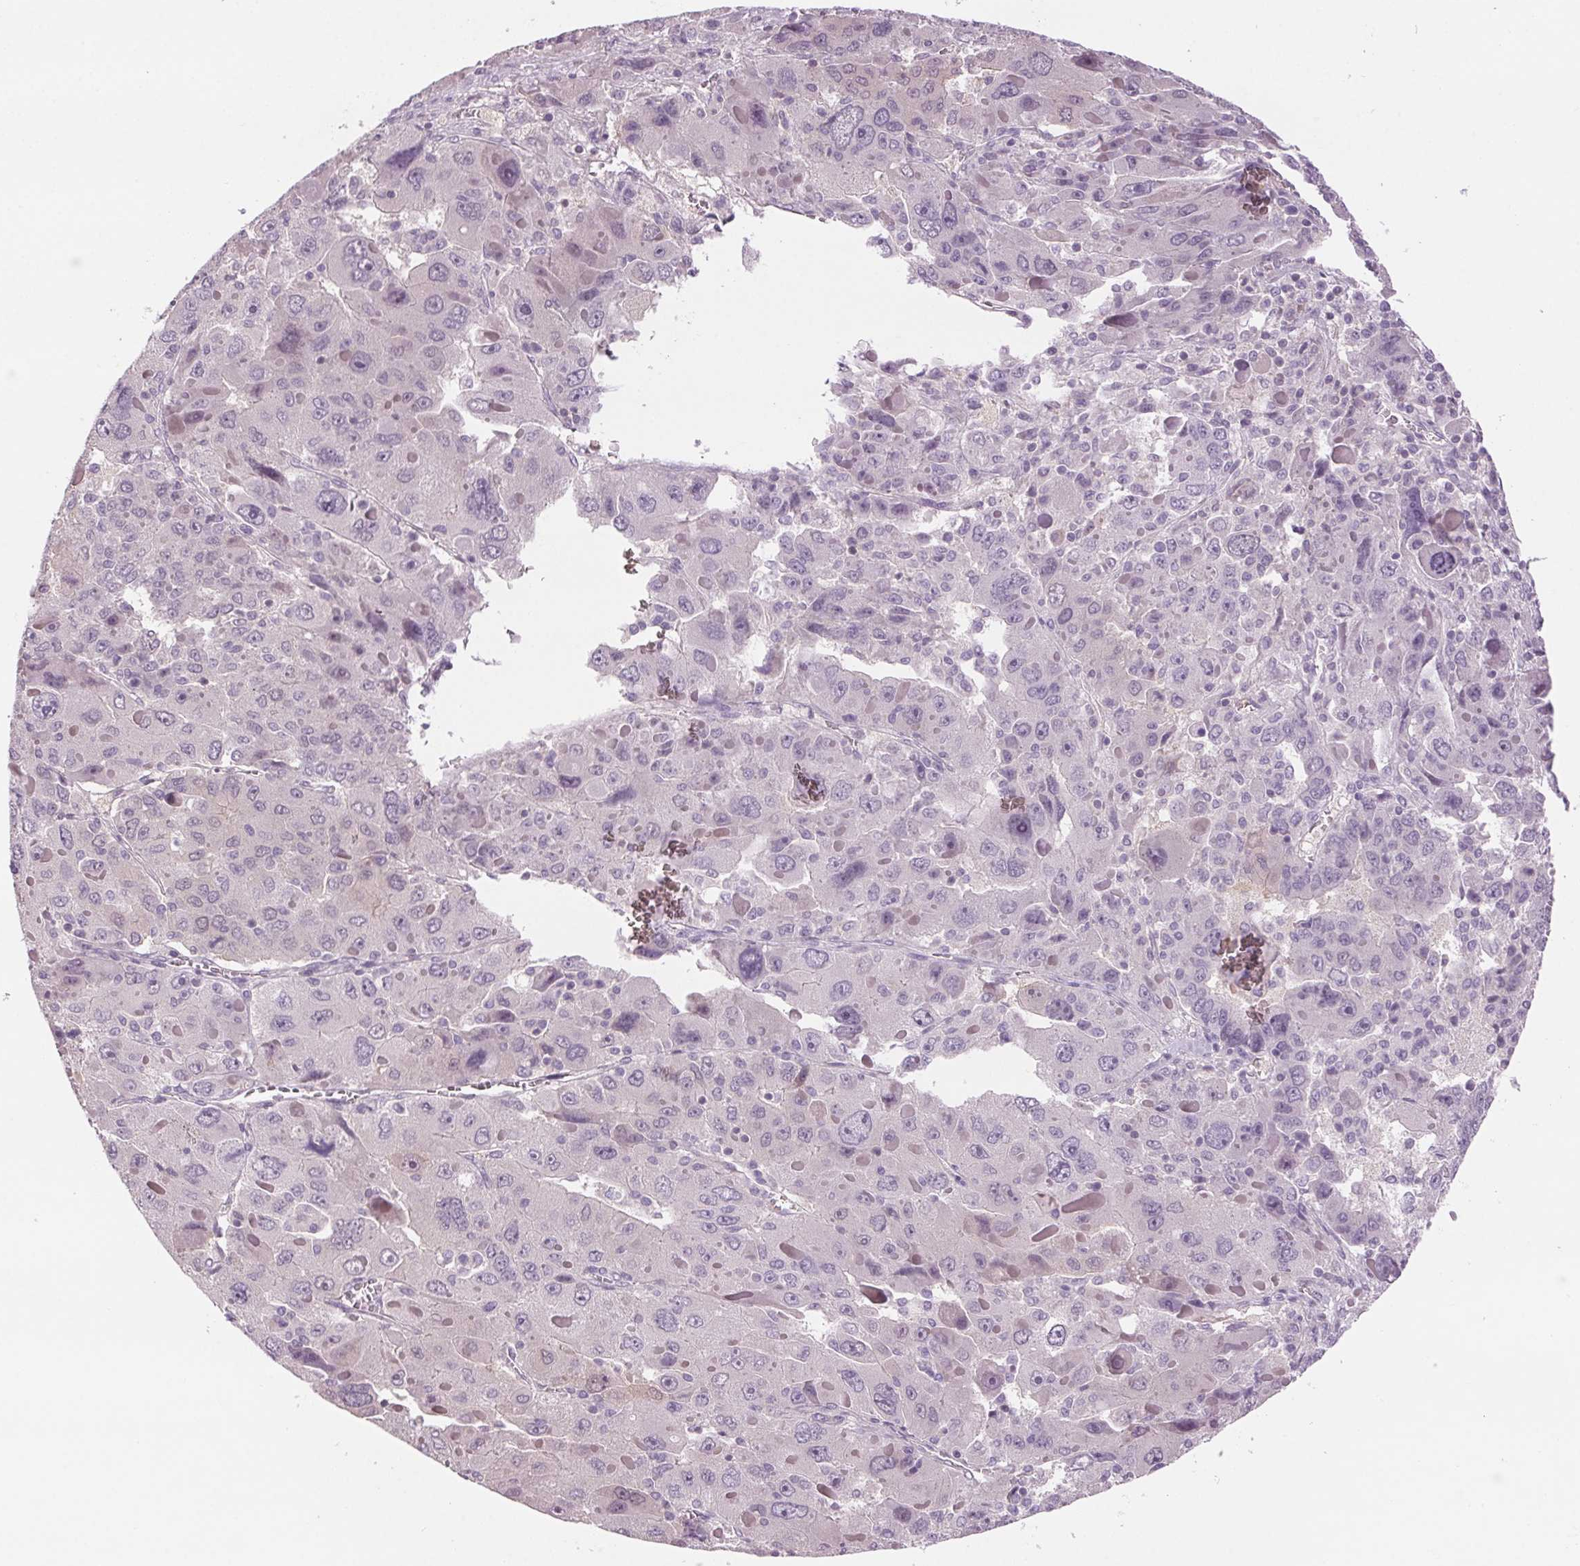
{"staining": {"intensity": "negative", "quantity": "none", "location": "none"}, "tissue": "liver cancer", "cell_type": "Tumor cells", "image_type": "cancer", "snomed": [{"axis": "morphology", "description": "Carcinoma, Hepatocellular, NOS"}, {"axis": "topography", "description": "Liver"}], "caption": "High magnification brightfield microscopy of hepatocellular carcinoma (liver) stained with DAB (brown) and counterstained with hematoxylin (blue): tumor cells show no significant staining.", "gene": "HHLA2", "patient": {"sex": "female", "age": 41}}